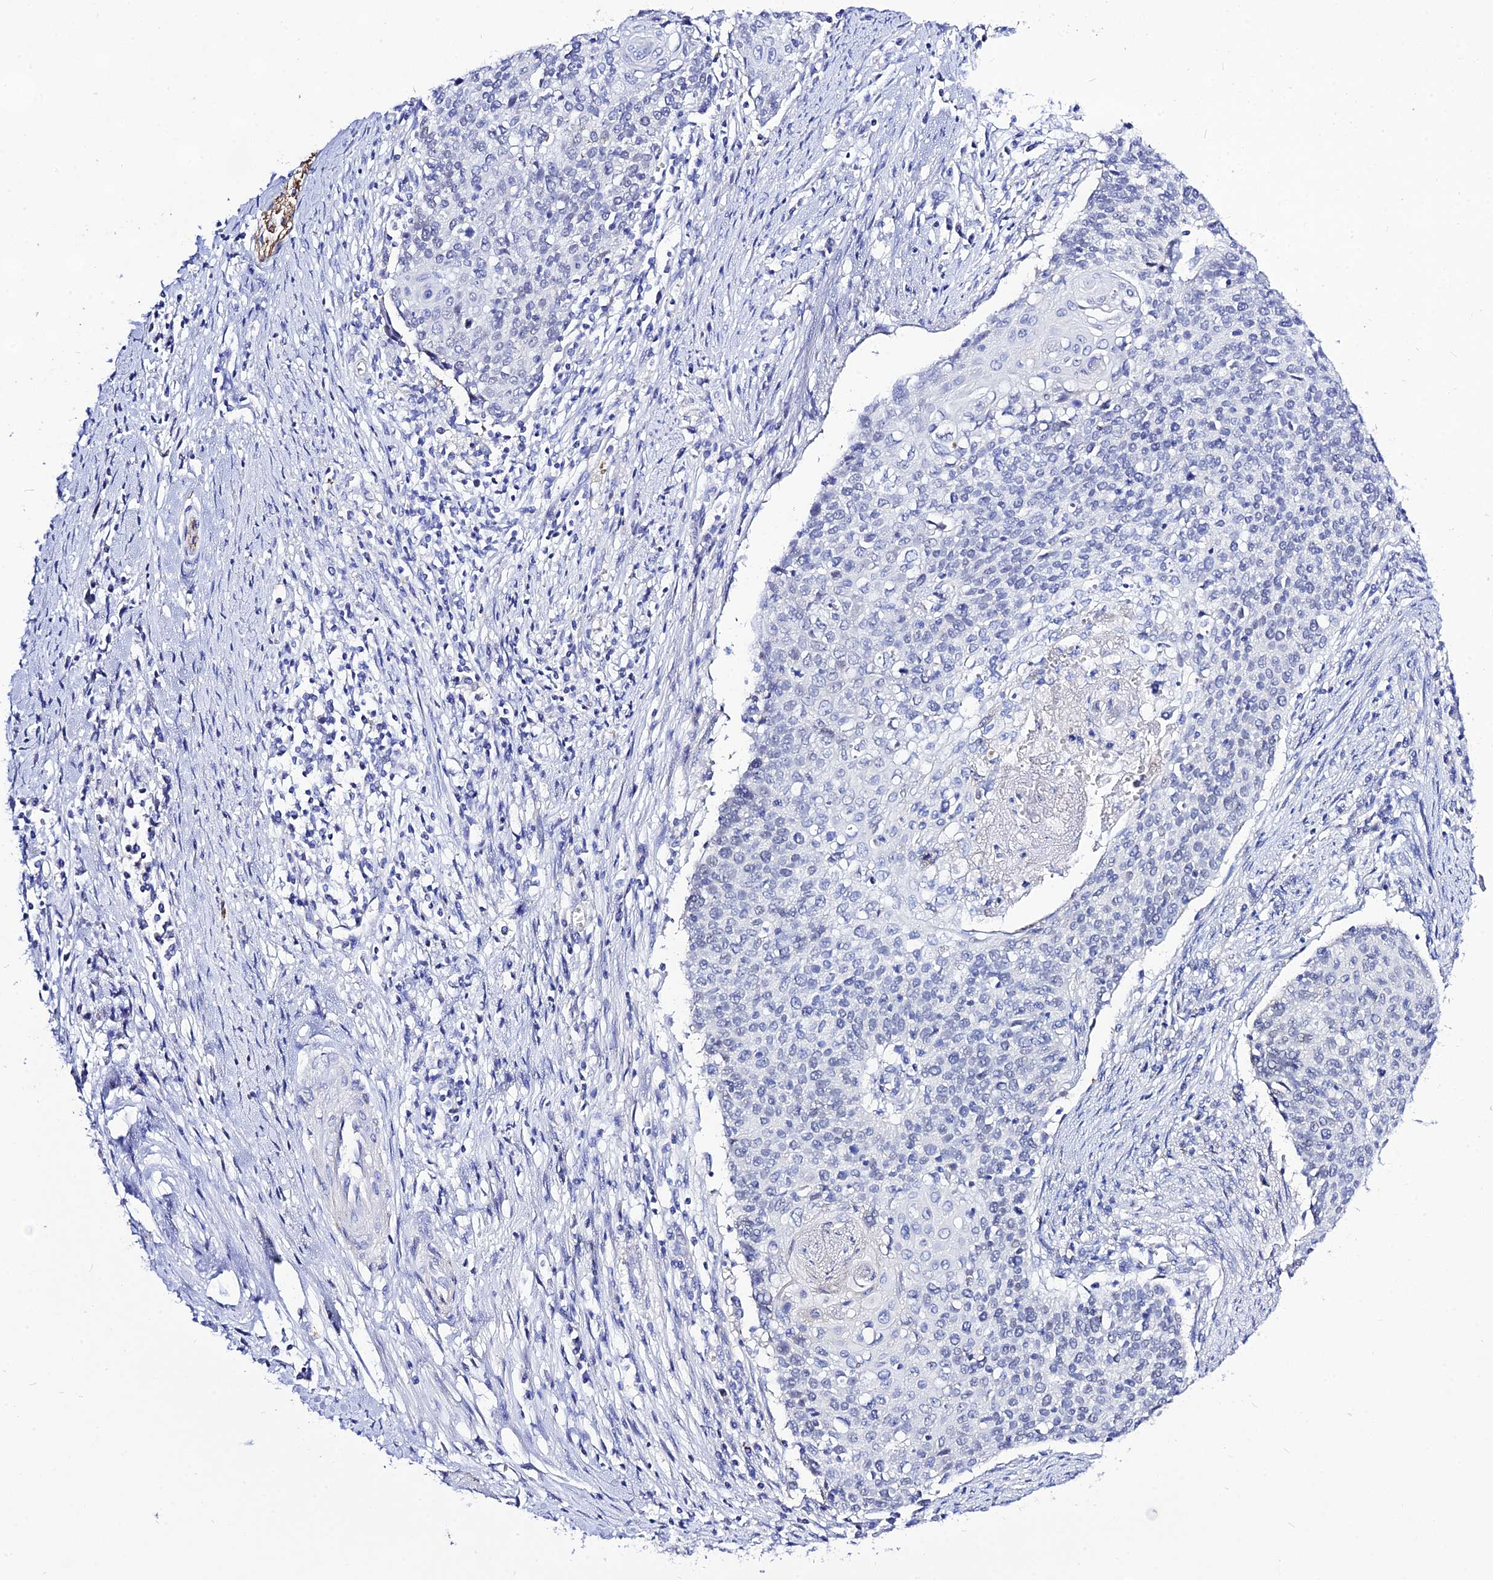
{"staining": {"intensity": "negative", "quantity": "none", "location": "none"}, "tissue": "cervical cancer", "cell_type": "Tumor cells", "image_type": "cancer", "snomed": [{"axis": "morphology", "description": "Squamous cell carcinoma, NOS"}, {"axis": "topography", "description": "Cervix"}], "caption": "IHC histopathology image of human cervical squamous cell carcinoma stained for a protein (brown), which shows no expression in tumor cells. Nuclei are stained in blue.", "gene": "DEFB107A", "patient": {"sex": "female", "age": 39}}